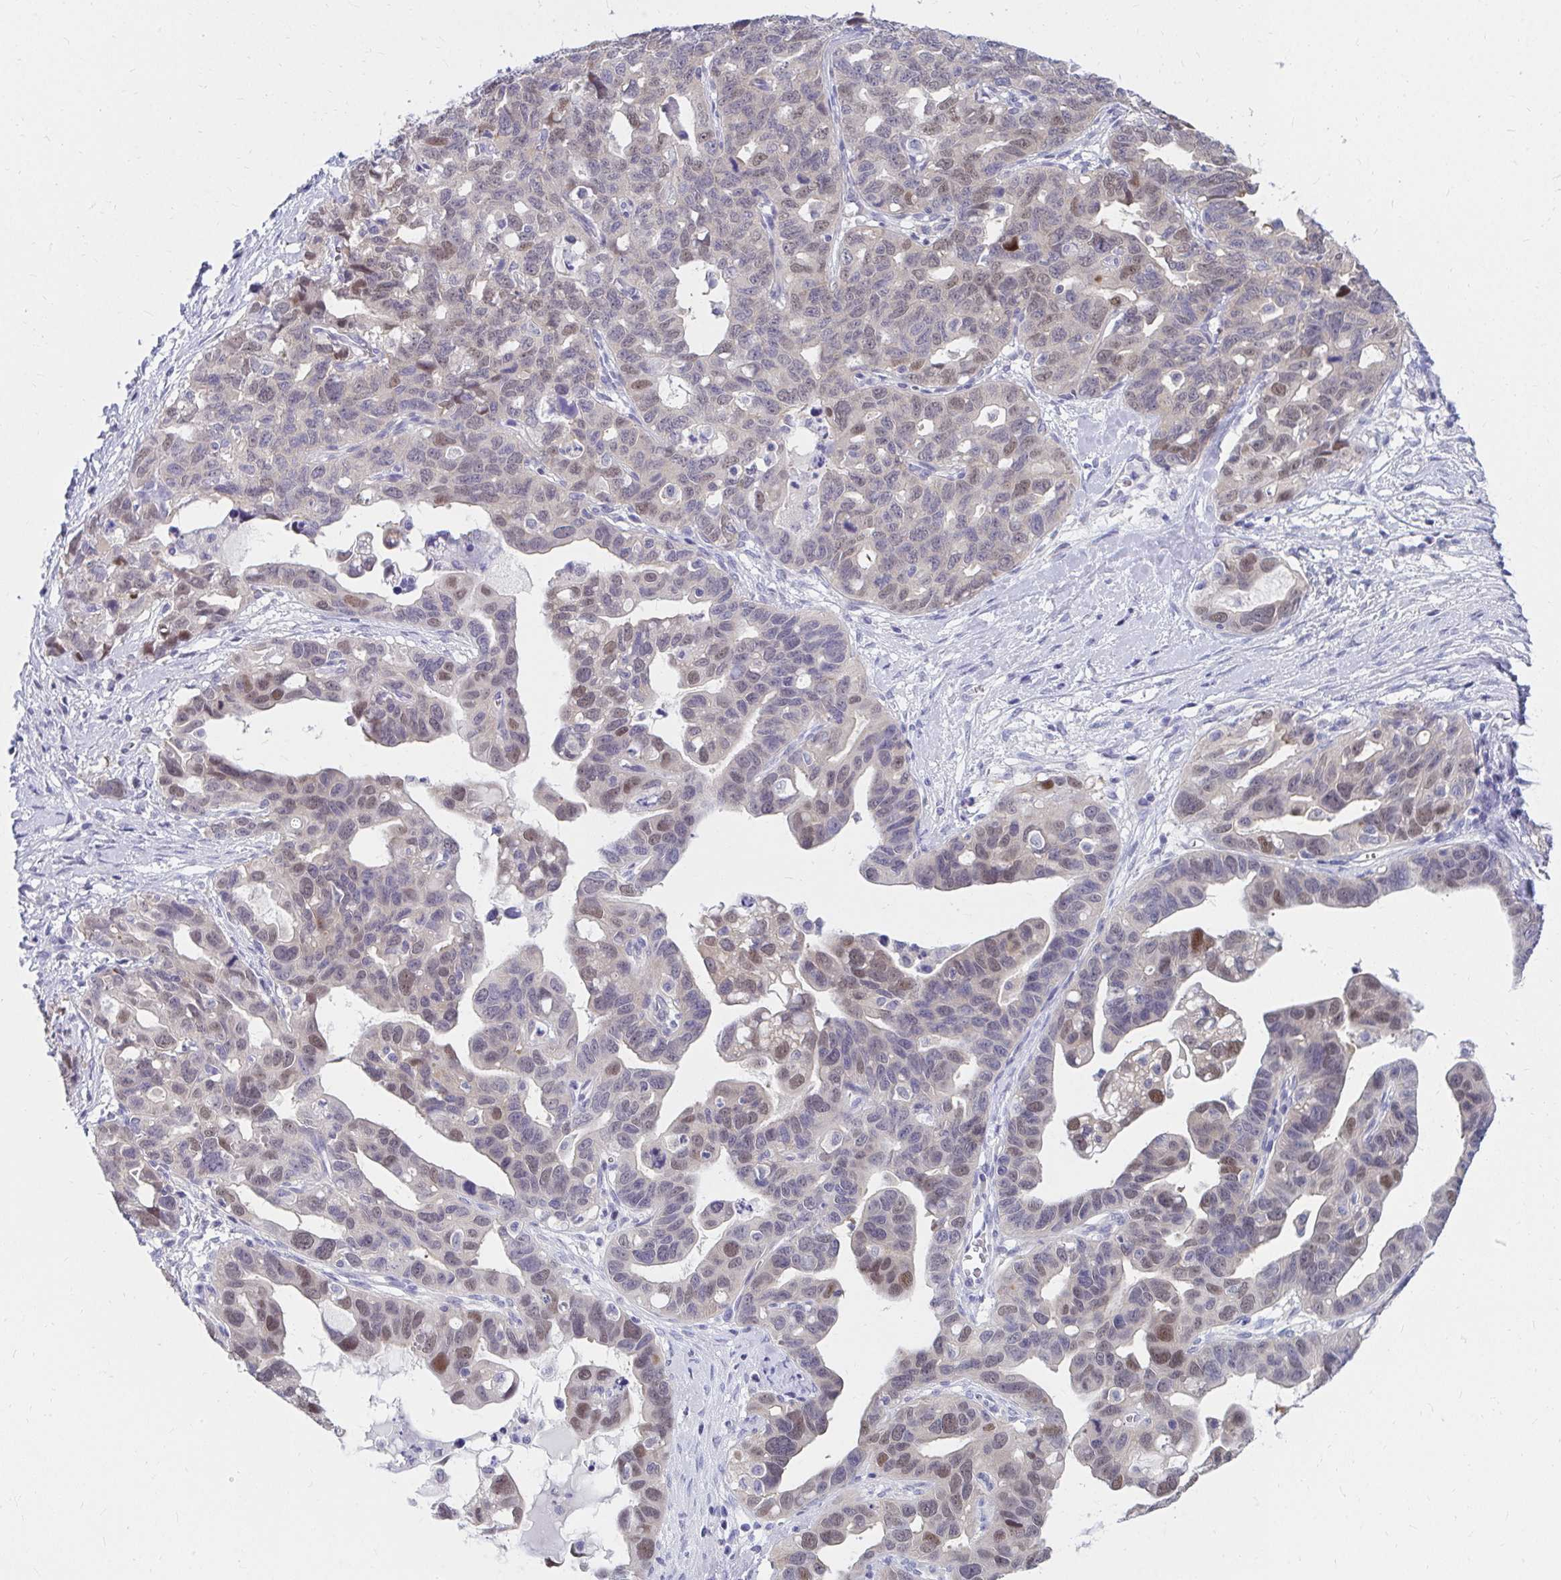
{"staining": {"intensity": "moderate", "quantity": "25%-75%", "location": "nuclear"}, "tissue": "ovarian cancer", "cell_type": "Tumor cells", "image_type": "cancer", "snomed": [{"axis": "morphology", "description": "Cystadenocarcinoma, serous, NOS"}, {"axis": "topography", "description": "Ovary"}], "caption": "DAB (3,3'-diaminobenzidine) immunohistochemical staining of human serous cystadenocarcinoma (ovarian) shows moderate nuclear protein expression in about 25%-75% of tumor cells.", "gene": "C19orf81", "patient": {"sex": "female", "age": 69}}